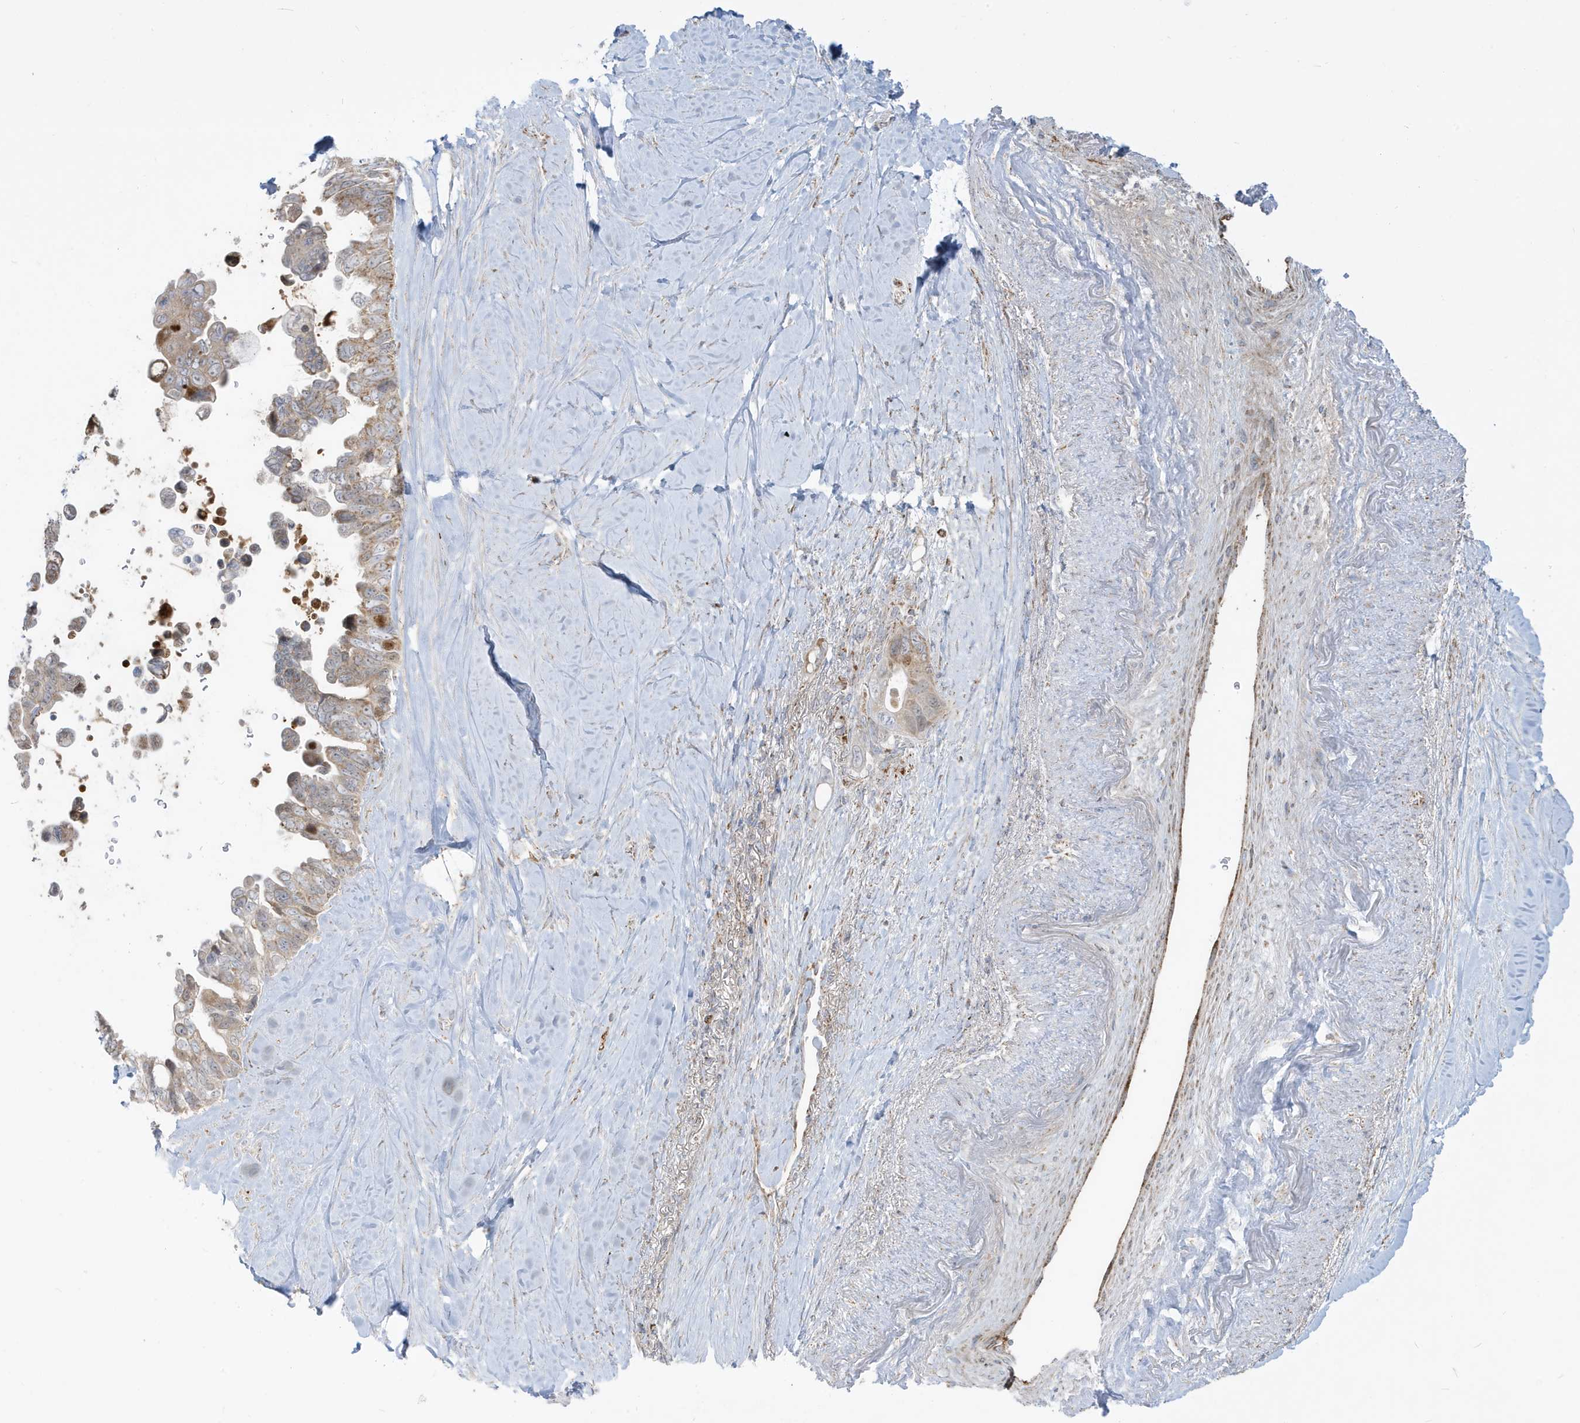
{"staining": {"intensity": "weak", "quantity": "25%-75%", "location": "cytoplasmic/membranous"}, "tissue": "pancreatic cancer", "cell_type": "Tumor cells", "image_type": "cancer", "snomed": [{"axis": "morphology", "description": "Adenocarcinoma, NOS"}, {"axis": "topography", "description": "Pancreas"}], "caption": "About 25%-75% of tumor cells in human pancreatic cancer (adenocarcinoma) exhibit weak cytoplasmic/membranous protein staining as visualized by brown immunohistochemical staining.", "gene": "IFT57", "patient": {"sex": "female", "age": 72}}